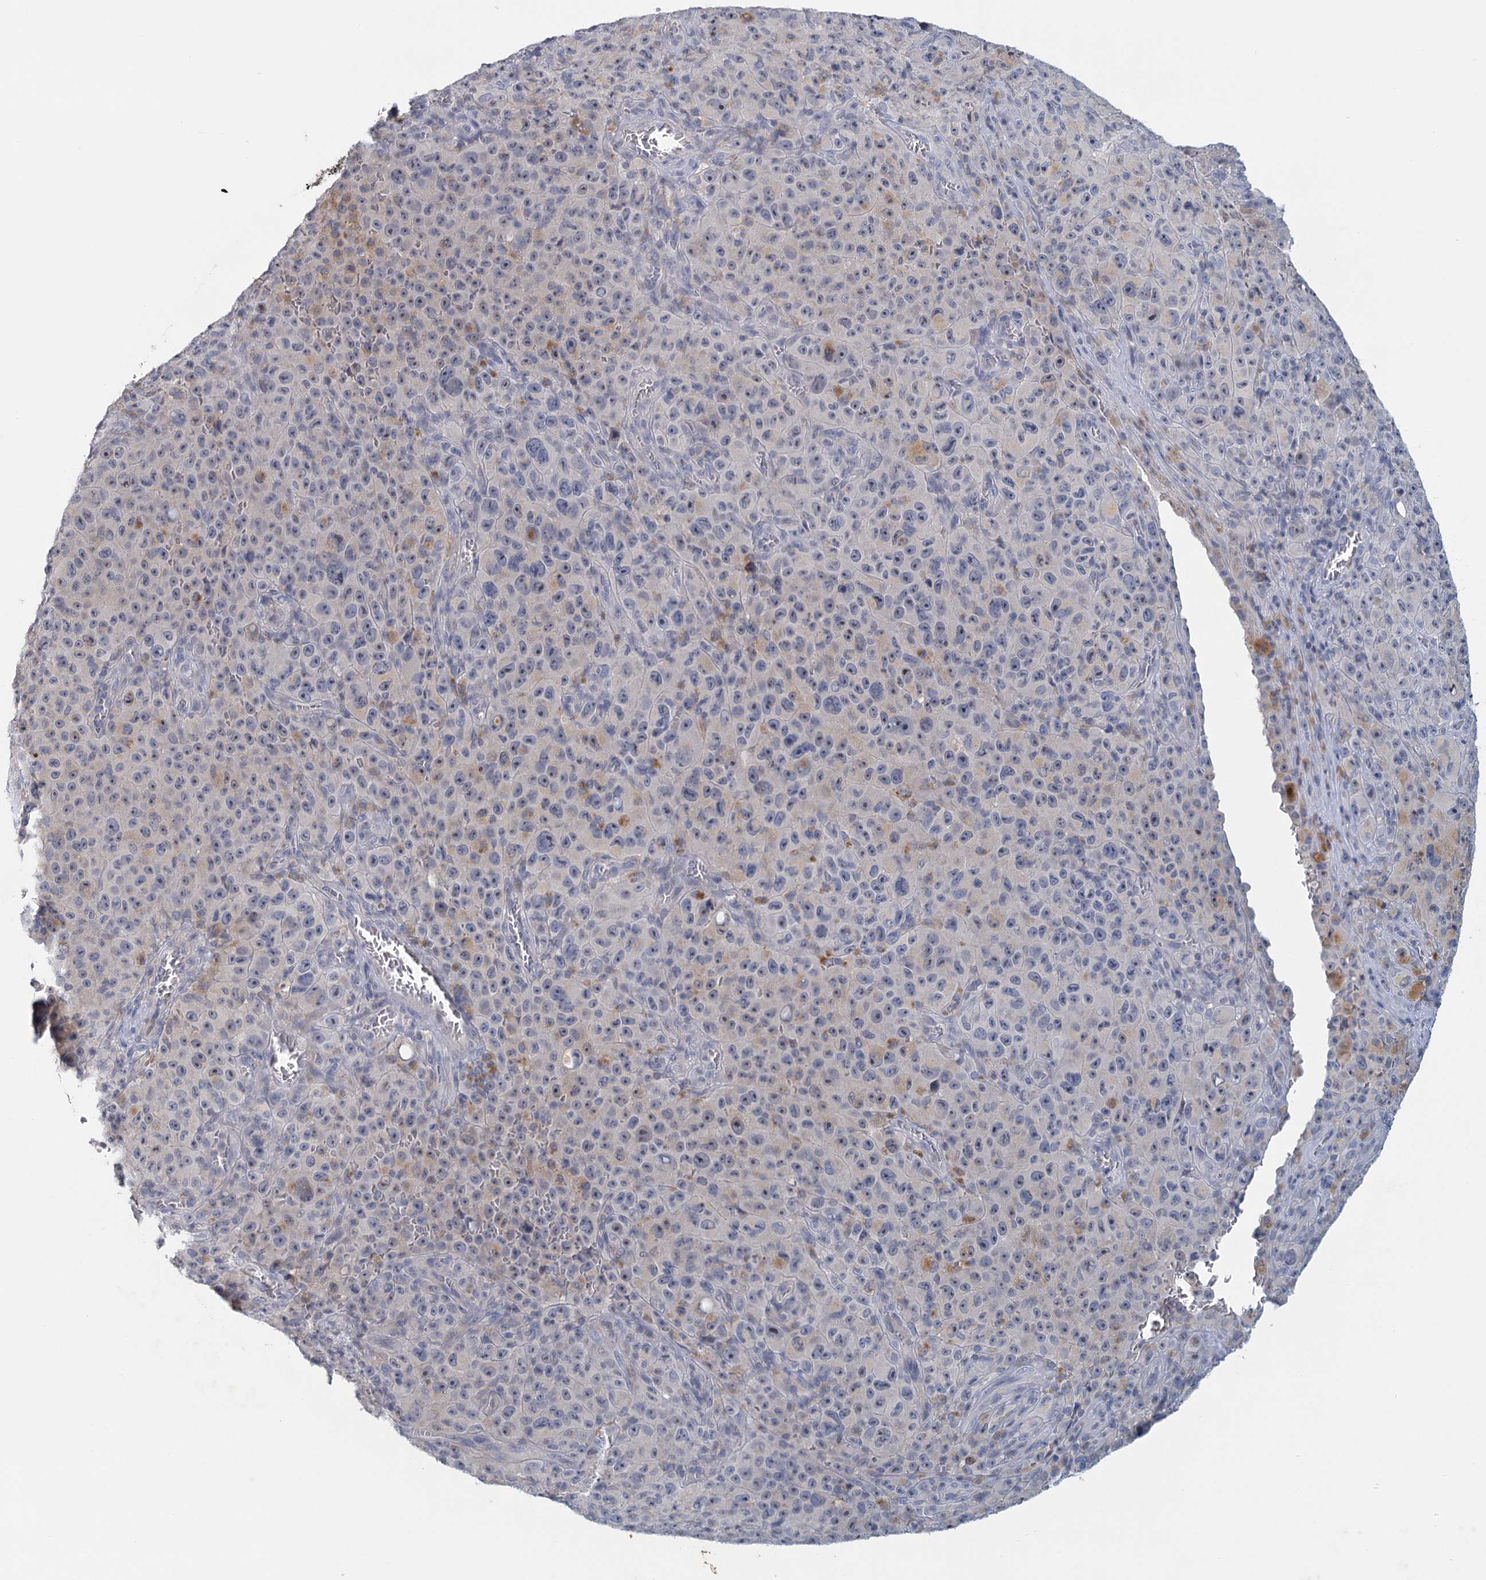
{"staining": {"intensity": "negative", "quantity": "none", "location": "none"}, "tissue": "melanoma", "cell_type": "Tumor cells", "image_type": "cancer", "snomed": [{"axis": "morphology", "description": "Malignant melanoma, NOS"}, {"axis": "topography", "description": "Skin"}], "caption": "IHC histopathology image of human malignant melanoma stained for a protein (brown), which displays no positivity in tumor cells.", "gene": "MYO7B", "patient": {"sex": "female", "age": 82}}